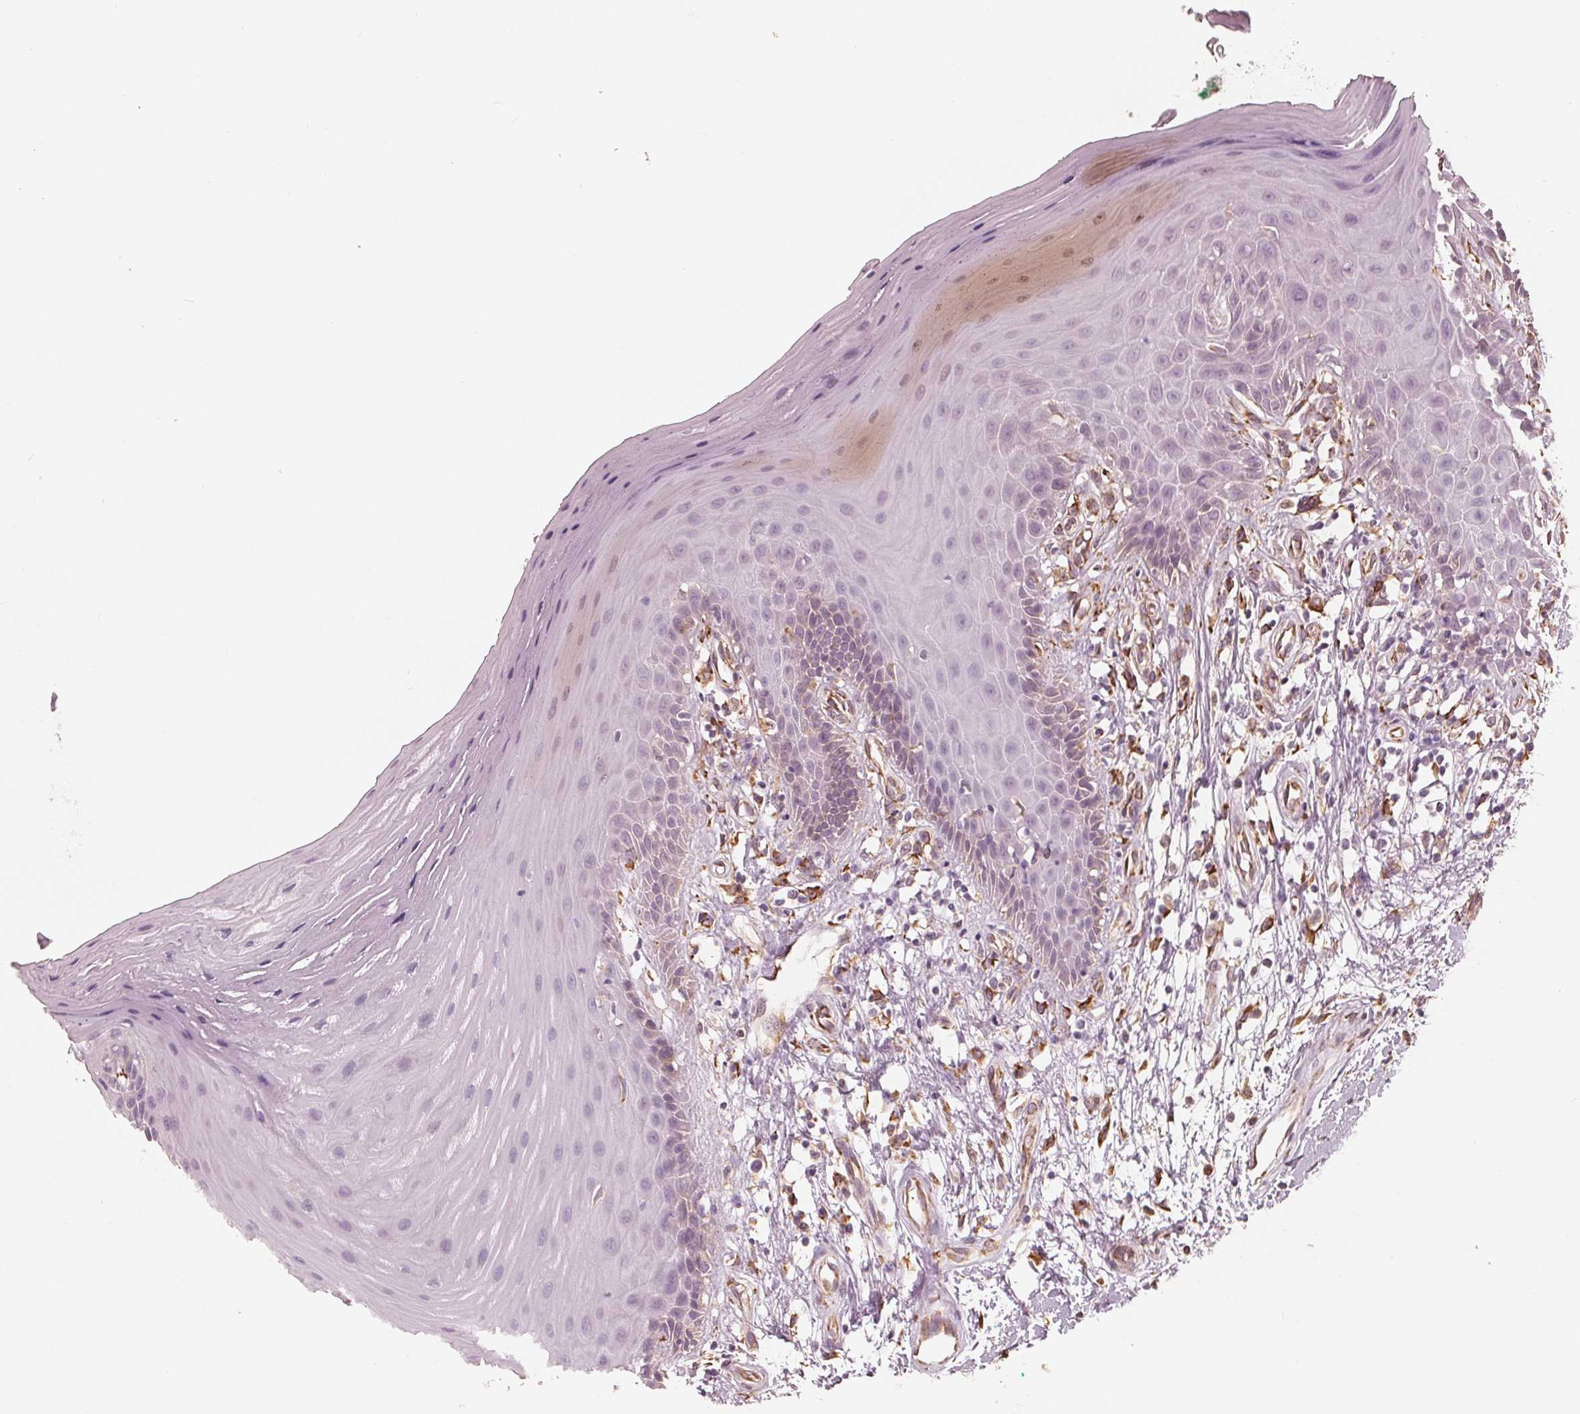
{"staining": {"intensity": "weak", "quantity": "<25%", "location": "cytoplasmic/membranous"}, "tissue": "oral mucosa", "cell_type": "Squamous epithelial cells", "image_type": "normal", "snomed": [{"axis": "morphology", "description": "Normal tissue, NOS"}, {"axis": "morphology", "description": "Normal morphology"}, {"axis": "topography", "description": "Oral tissue"}], "caption": "Protein analysis of normal oral mucosa shows no significant expression in squamous epithelial cells.", "gene": "IKBIP", "patient": {"sex": "female", "age": 76}}